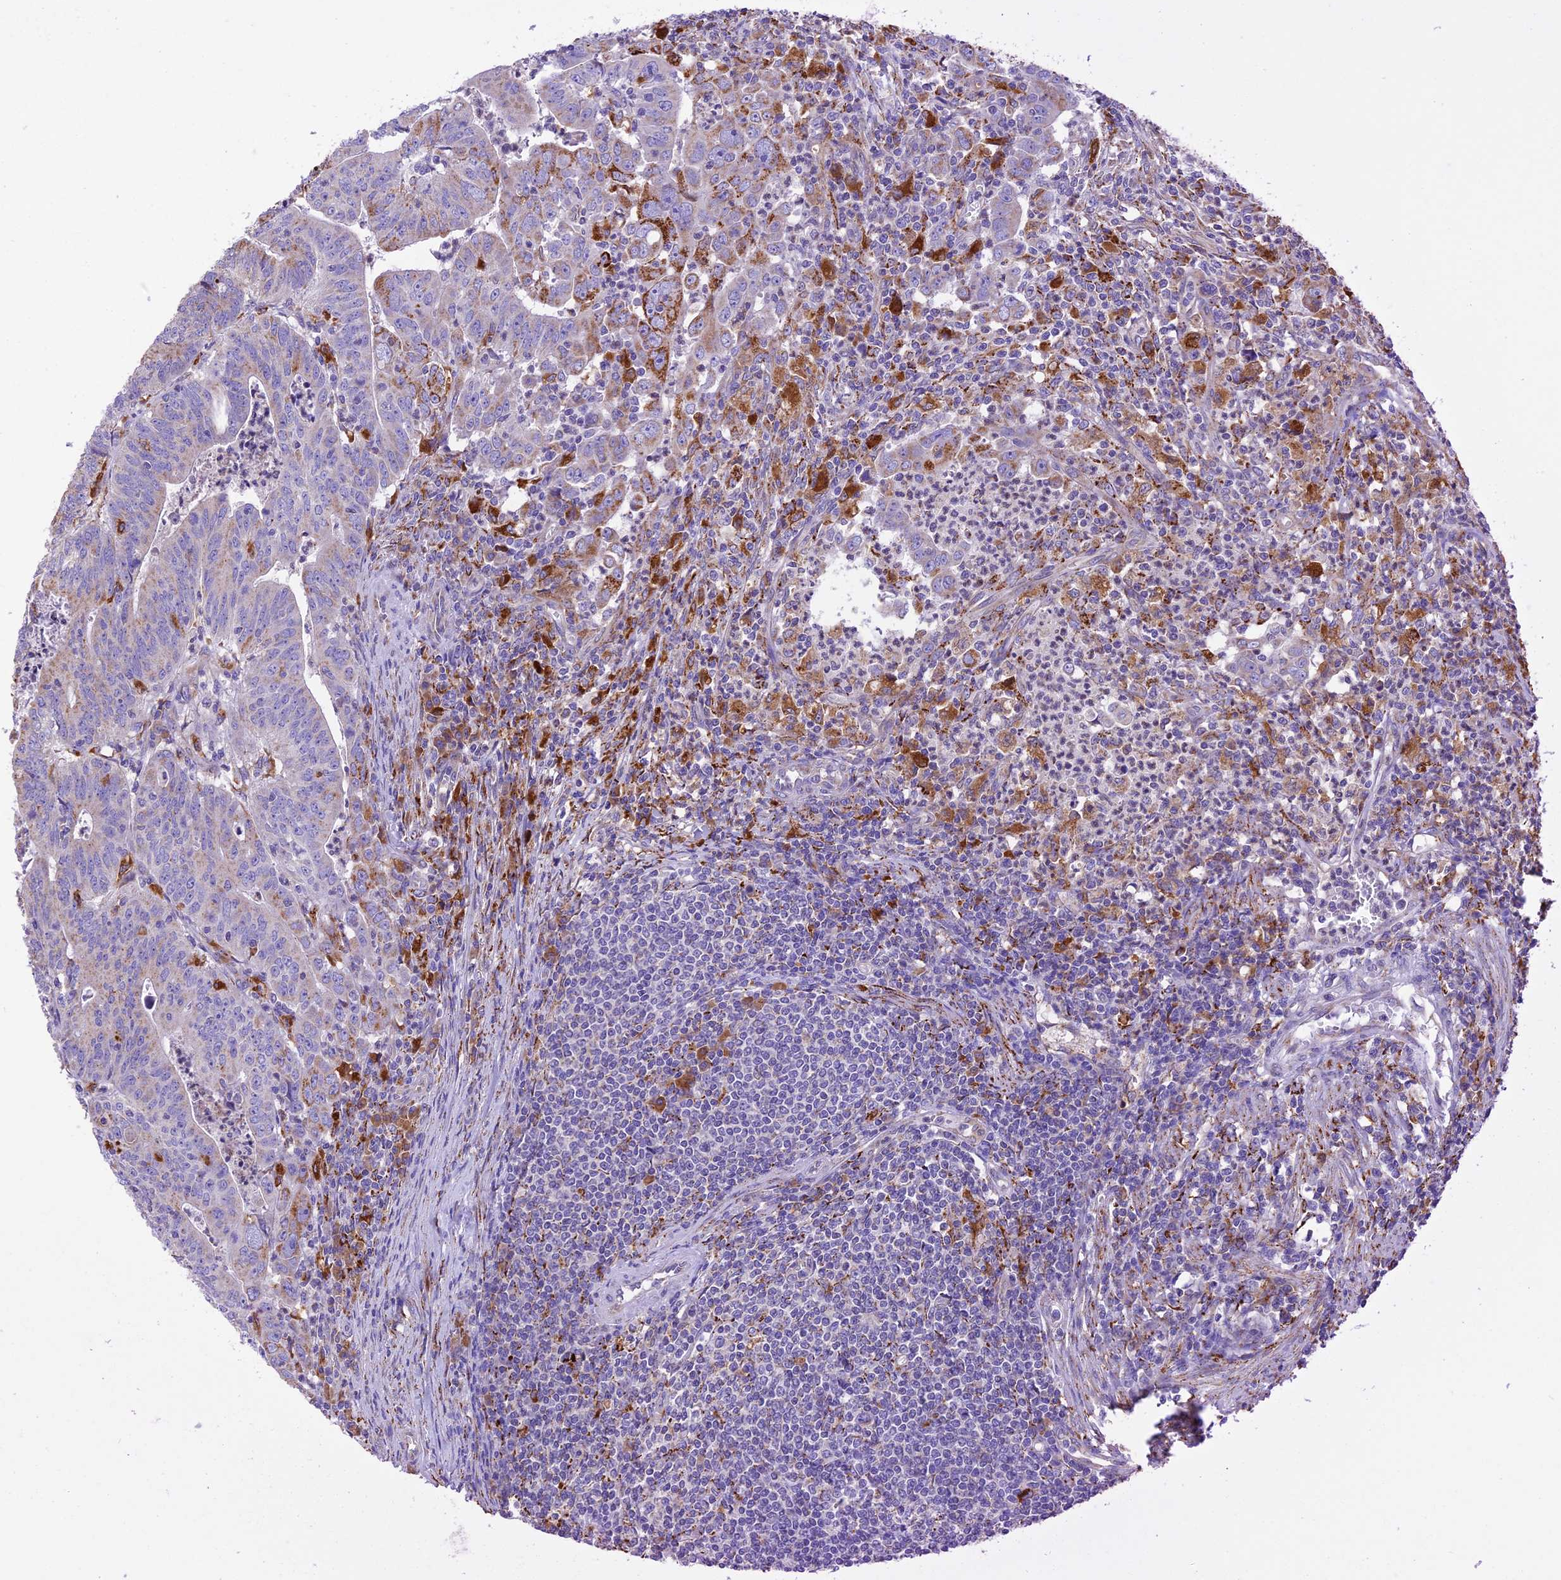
{"staining": {"intensity": "moderate", "quantity": "<25%", "location": "cytoplasmic/membranous"}, "tissue": "colorectal cancer", "cell_type": "Tumor cells", "image_type": "cancer", "snomed": [{"axis": "morphology", "description": "Adenocarcinoma, NOS"}, {"axis": "topography", "description": "Rectum"}], "caption": "The image displays a brown stain indicating the presence of a protein in the cytoplasmic/membranous of tumor cells in colorectal cancer.", "gene": "VKORC1", "patient": {"sex": "male", "age": 69}}